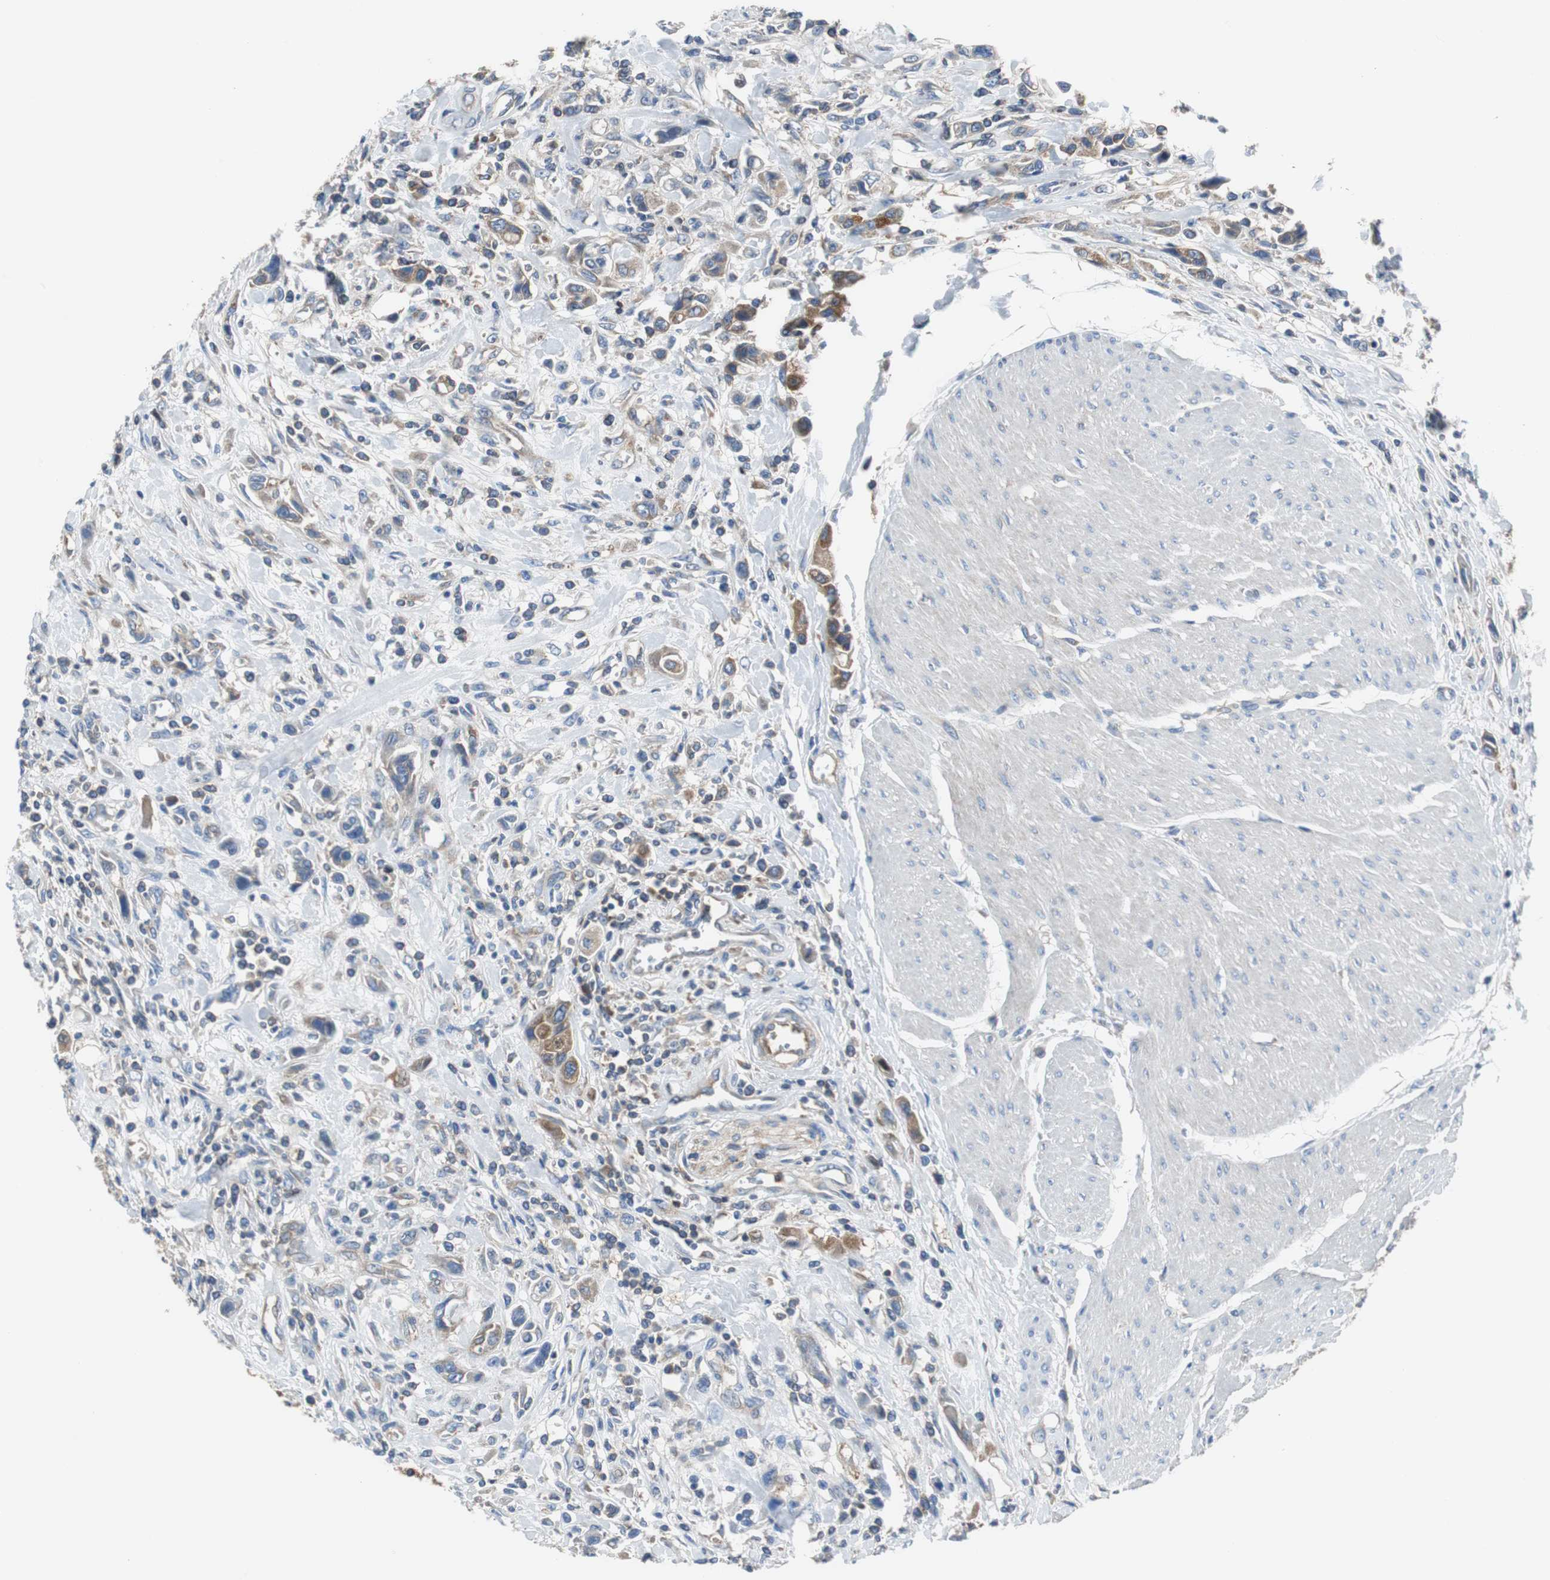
{"staining": {"intensity": "moderate", "quantity": ">75%", "location": "cytoplasmic/membranous"}, "tissue": "urothelial cancer", "cell_type": "Tumor cells", "image_type": "cancer", "snomed": [{"axis": "morphology", "description": "Urothelial carcinoma, High grade"}, {"axis": "topography", "description": "Urinary bladder"}], "caption": "An image showing moderate cytoplasmic/membranous expression in about >75% of tumor cells in urothelial cancer, as visualized by brown immunohistochemical staining.", "gene": "BRAF", "patient": {"sex": "male", "age": 50}}